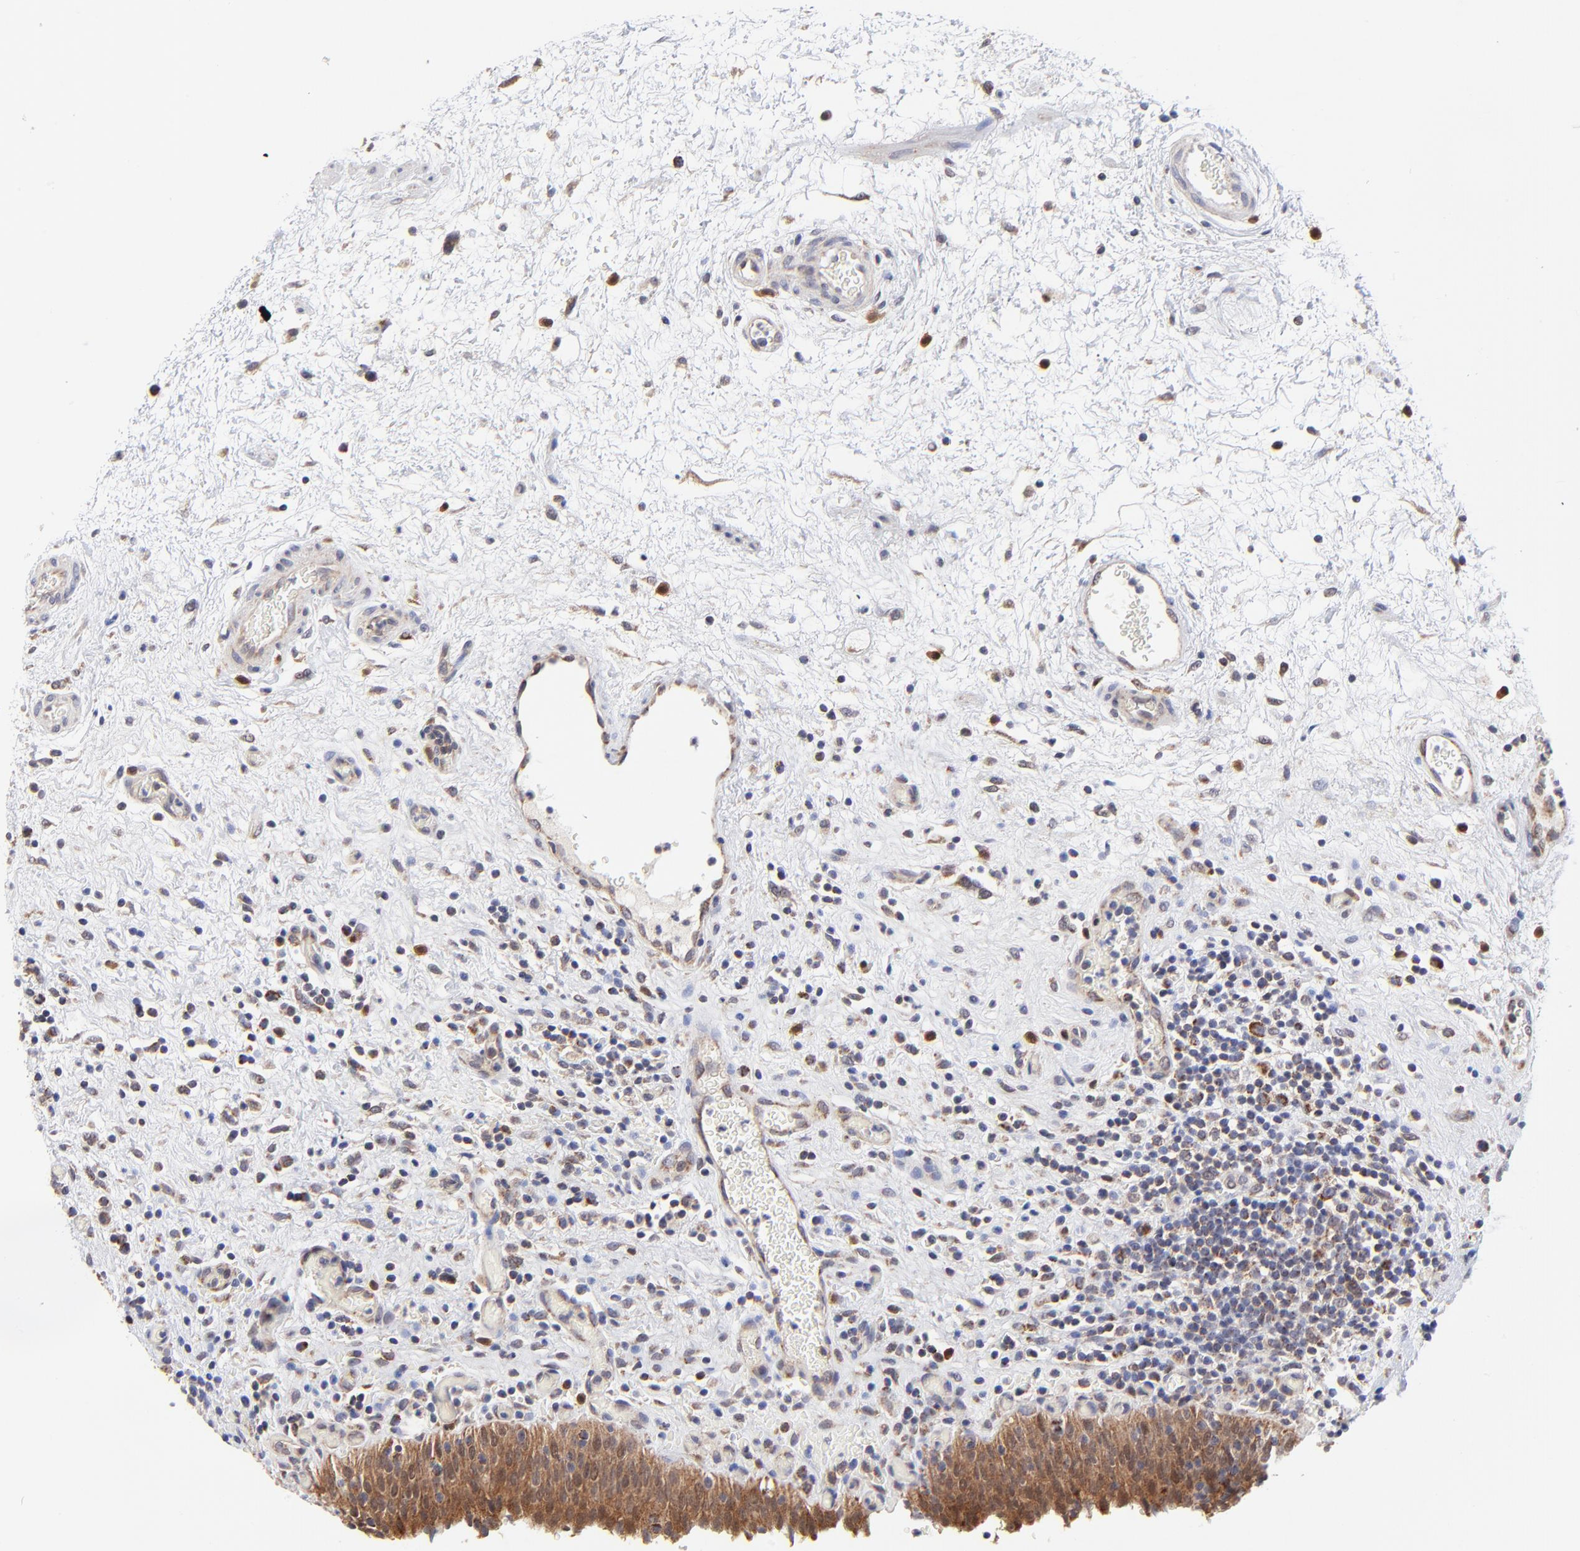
{"staining": {"intensity": "moderate", "quantity": ">75%", "location": "cytoplasmic/membranous,nuclear"}, "tissue": "urinary bladder", "cell_type": "Urothelial cells", "image_type": "normal", "snomed": [{"axis": "morphology", "description": "Normal tissue, NOS"}, {"axis": "topography", "description": "Urinary bladder"}], "caption": "The photomicrograph displays a brown stain indicating the presence of a protein in the cytoplasmic/membranous,nuclear of urothelial cells in urinary bladder.", "gene": "FBXL12", "patient": {"sex": "male", "age": 51}}